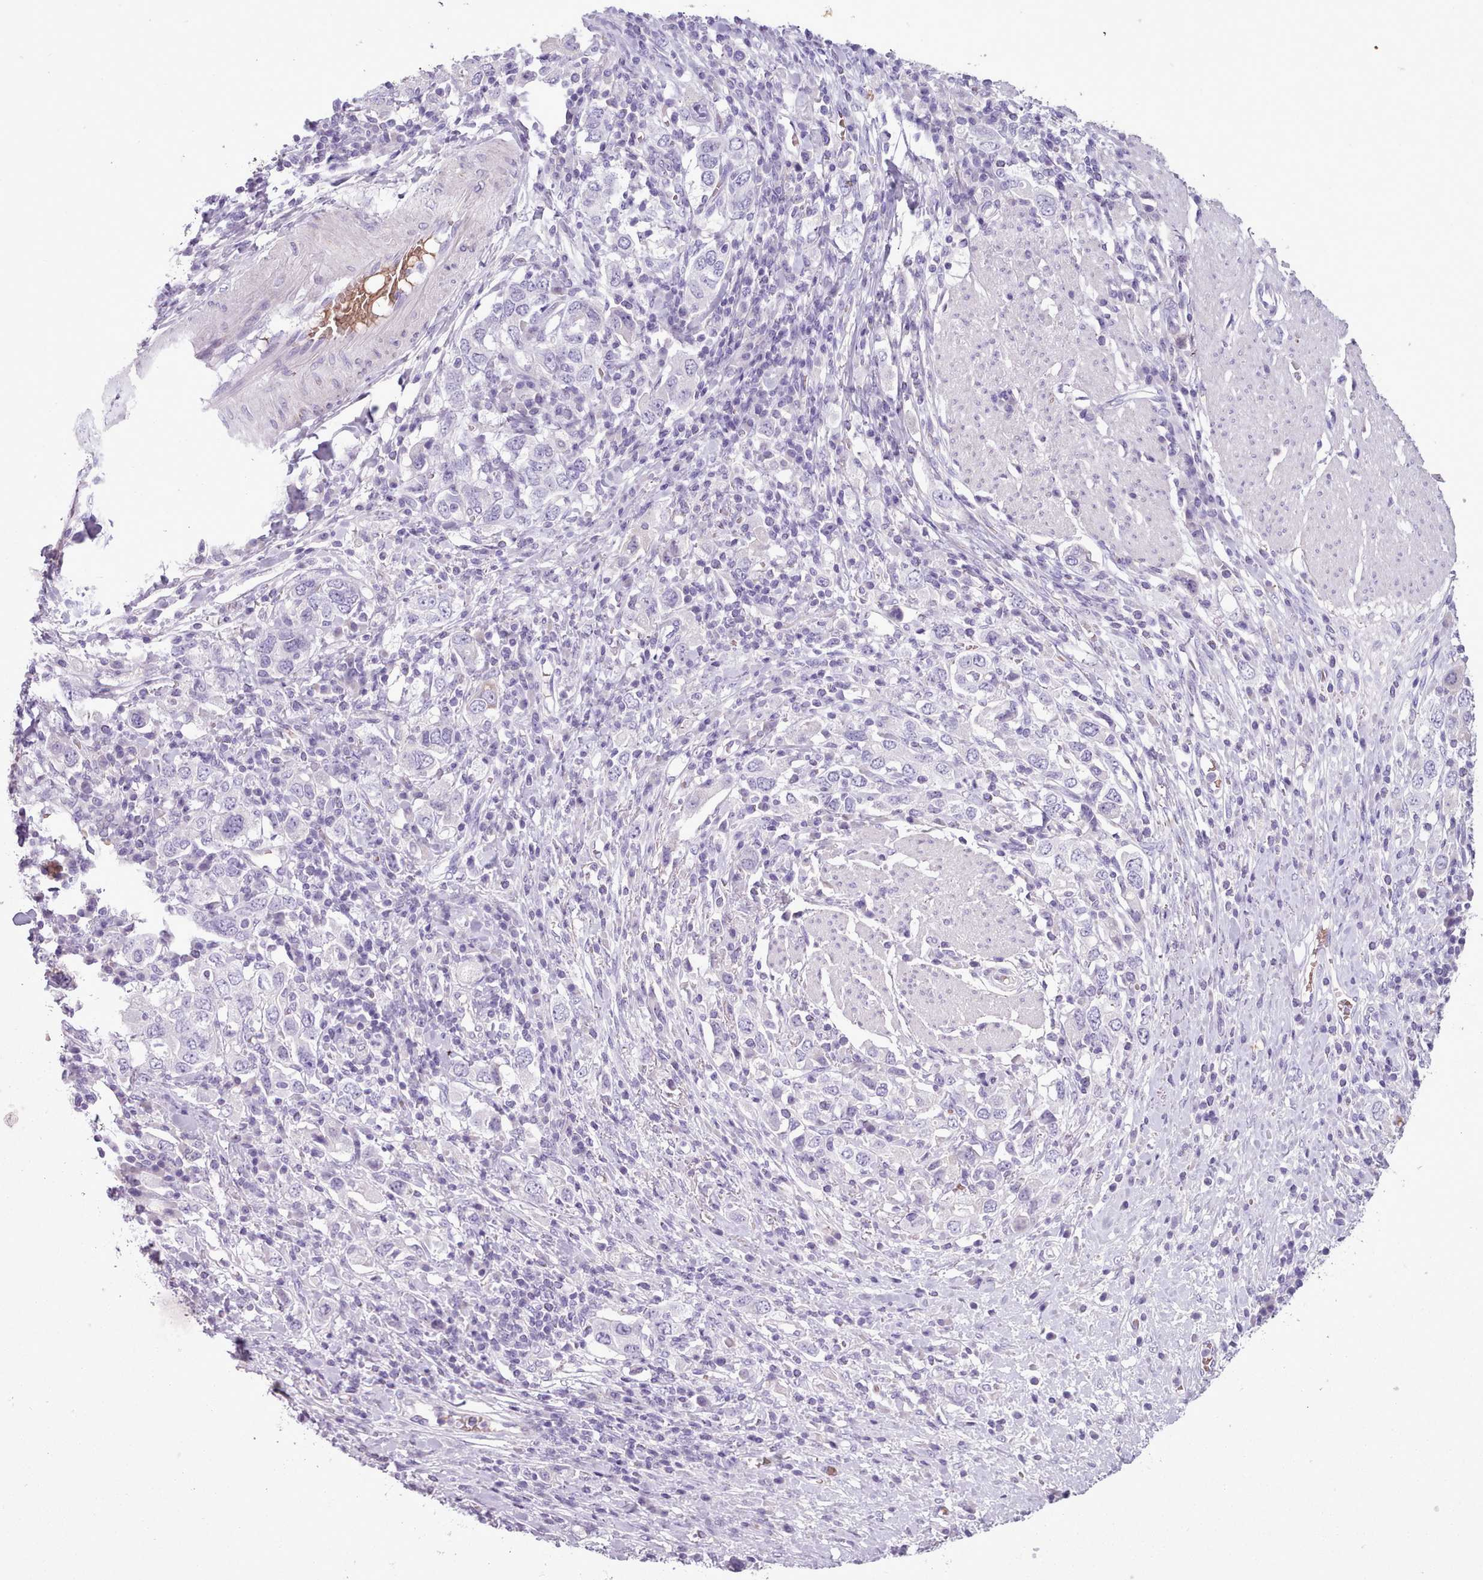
{"staining": {"intensity": "negative", "quantity": "none", "location": "none"}, "tissue": "stomach cancer", "cell_type": "Tumor cells", "image_type": "cancer", "snomed": [{"axis": "morphology", "description": "Adenocarcinoma, NOS"}, {"axis": "topography", "description": "Stomach, upper"}, {"axis": "topography", "description": "Stomach"}], "caption": "High power microscopy photomicrograph of an IHC micrograph of stomach cancer, revealing no significant expression in tumor cells.", "gene": "AK4", "patient": {"sex": "male", "age": 62}}